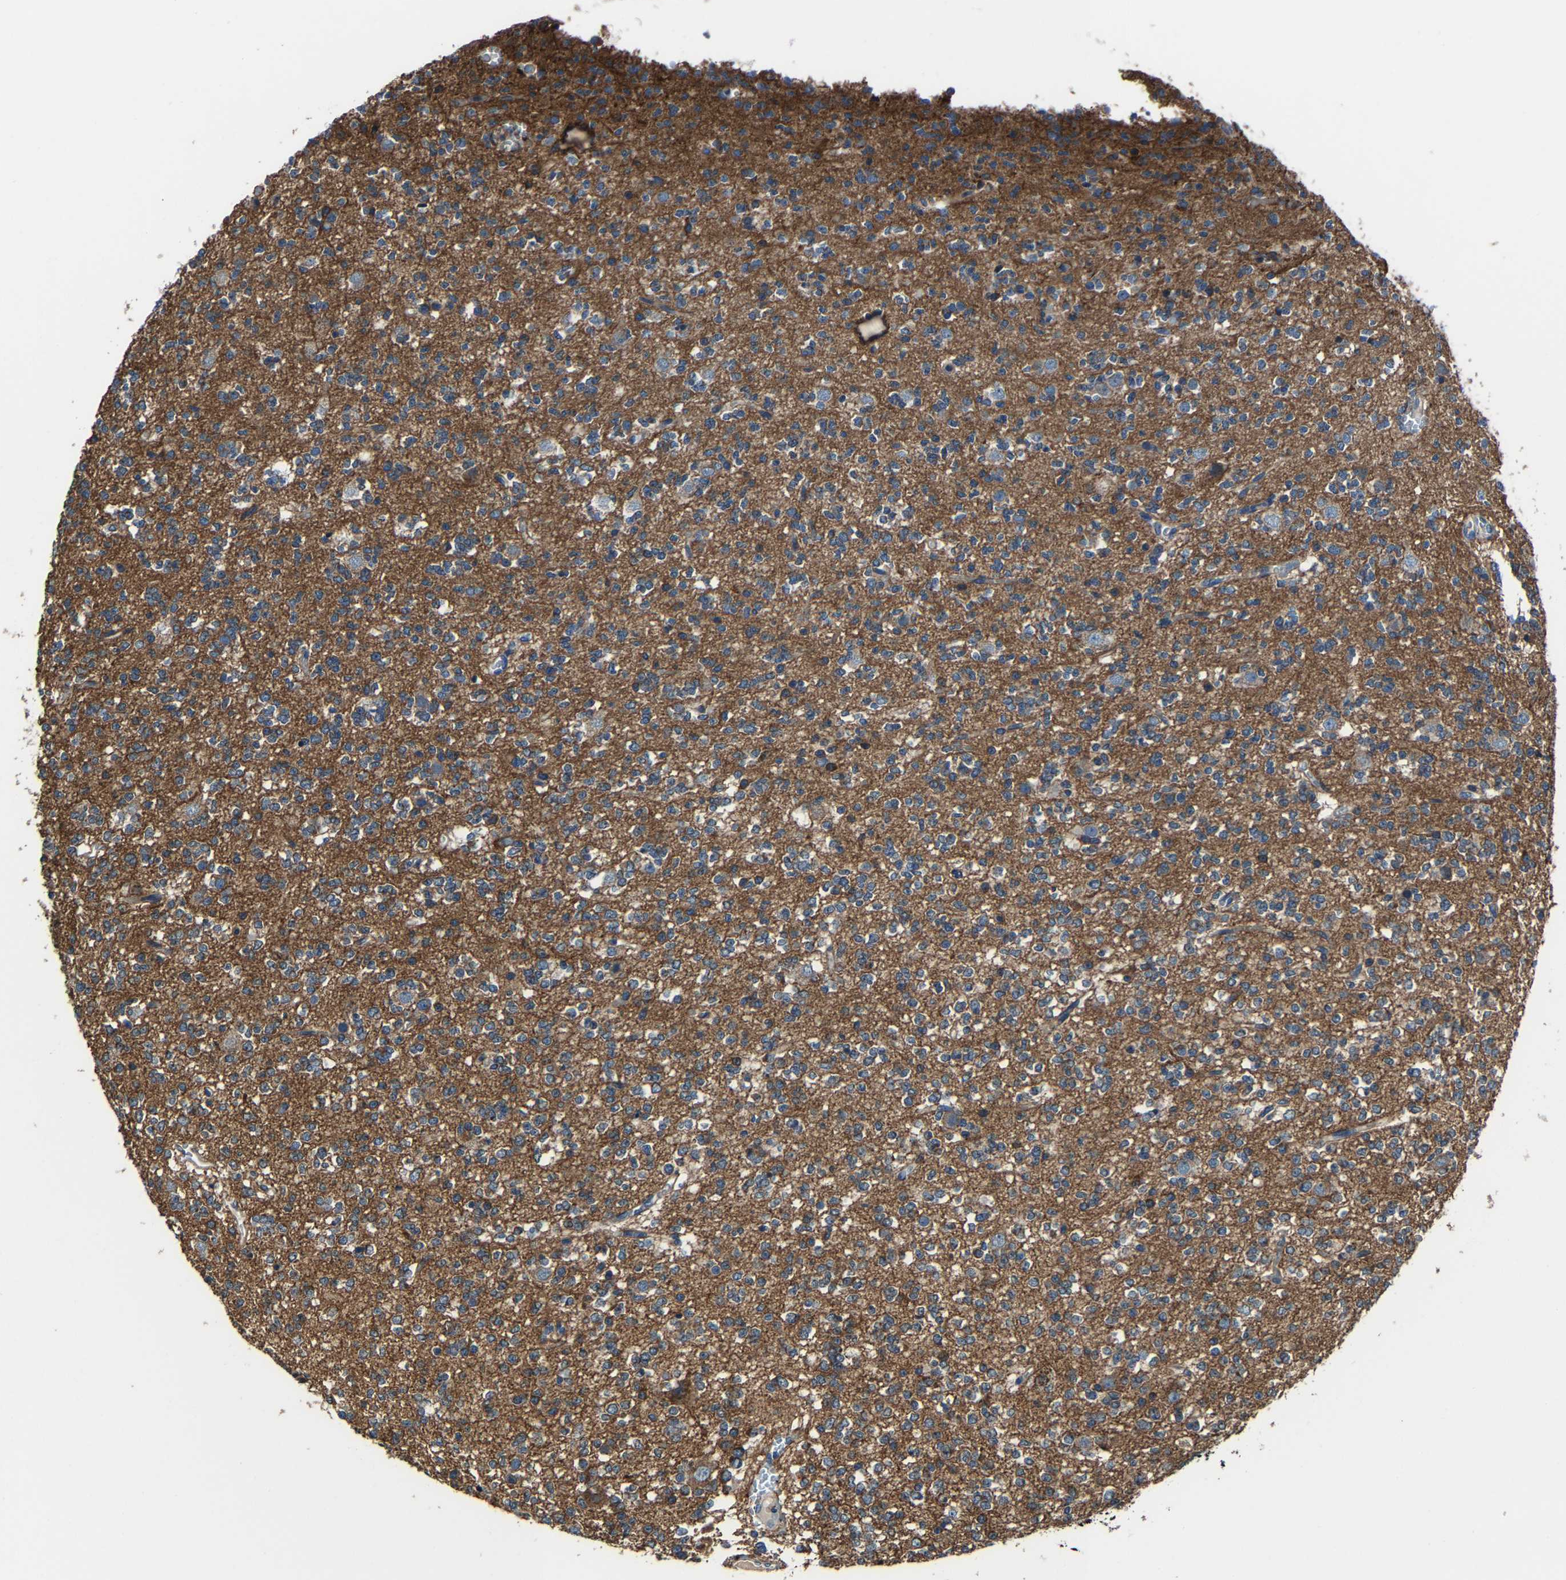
{"staining": {"intensity": "moderate", "quantity": "25%-75%", "location": "cytoplasmic/membranous"}, "tissue": "glioma", "cell_type": "Tumor cells", "image_type": "cancer", "snomed": [{"axis": "morphology", "description": "Glioma, malignant, Low grade"}, {"axis": "topography", "description": "Brain"}], "caption": "This is a histology image of immunohistochemistry staining of malignant glioma (low-grade), which shows moderate expression in the cytoplasmic/membranous of tumor cells.", "gene": "KIAA1958", "patient": {"sex": "male", "age": 38}}